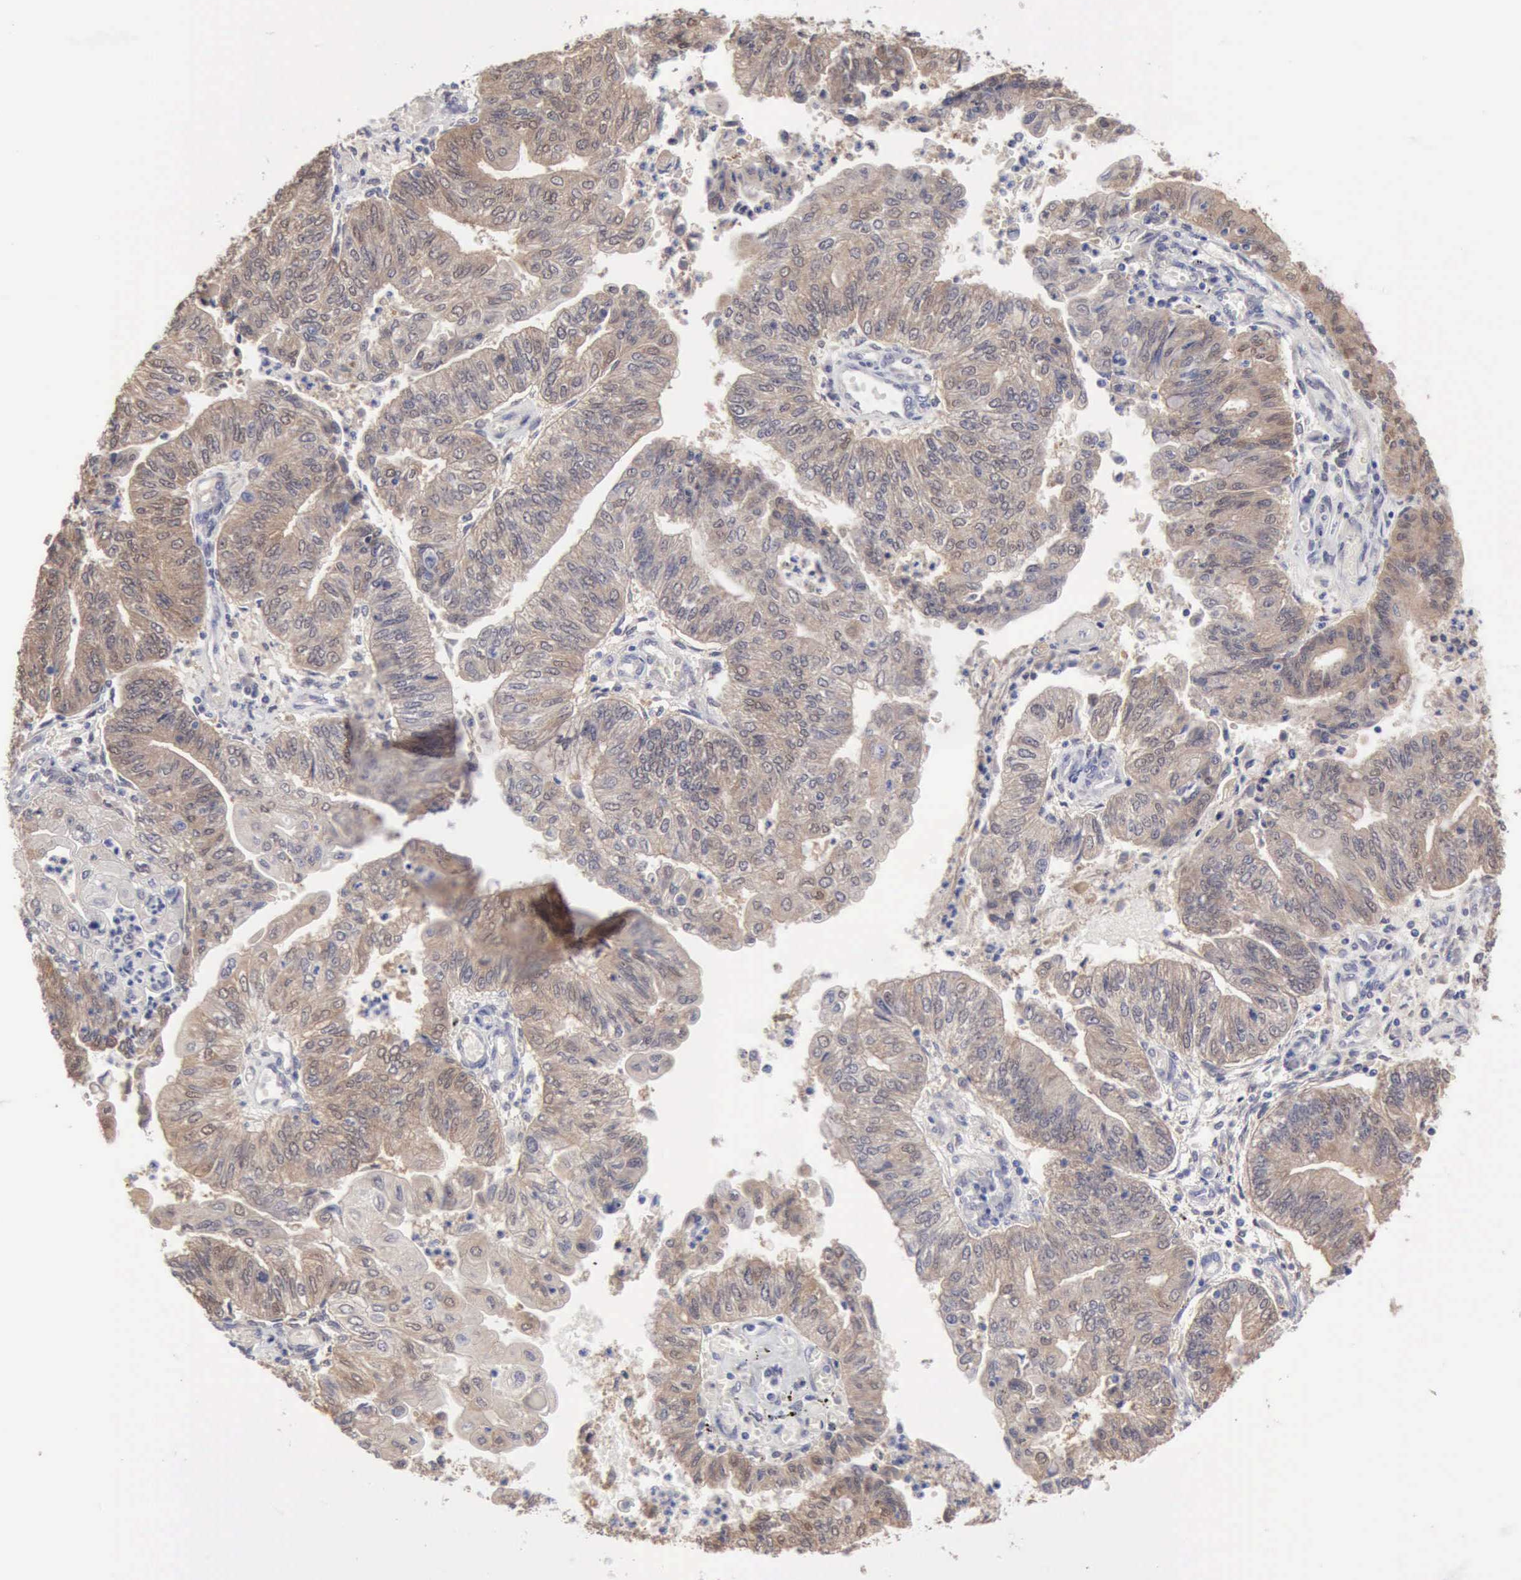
{"staining": {"intensity": "weak", "quantity": ">75%", "location": "cytoplasmic/membranous"}, "tissue": "endometrial cancer", "cell_type": "Tumor cells", "image_type": "cancer", "snomed": [{"axis": "morphology", "description": "Adenocarcinoma, NOS"}, {"axis": "topography", "description": "Endometrium"}], "caption": "Immunohistochemical staining of endometrial adenocarcinoma displays low levels of weak cytoplasmic/membranous protein expression in about >75% of tumor cells.", "gene": "PTGR2", "patient": {"sex": "female", "age": 59}}